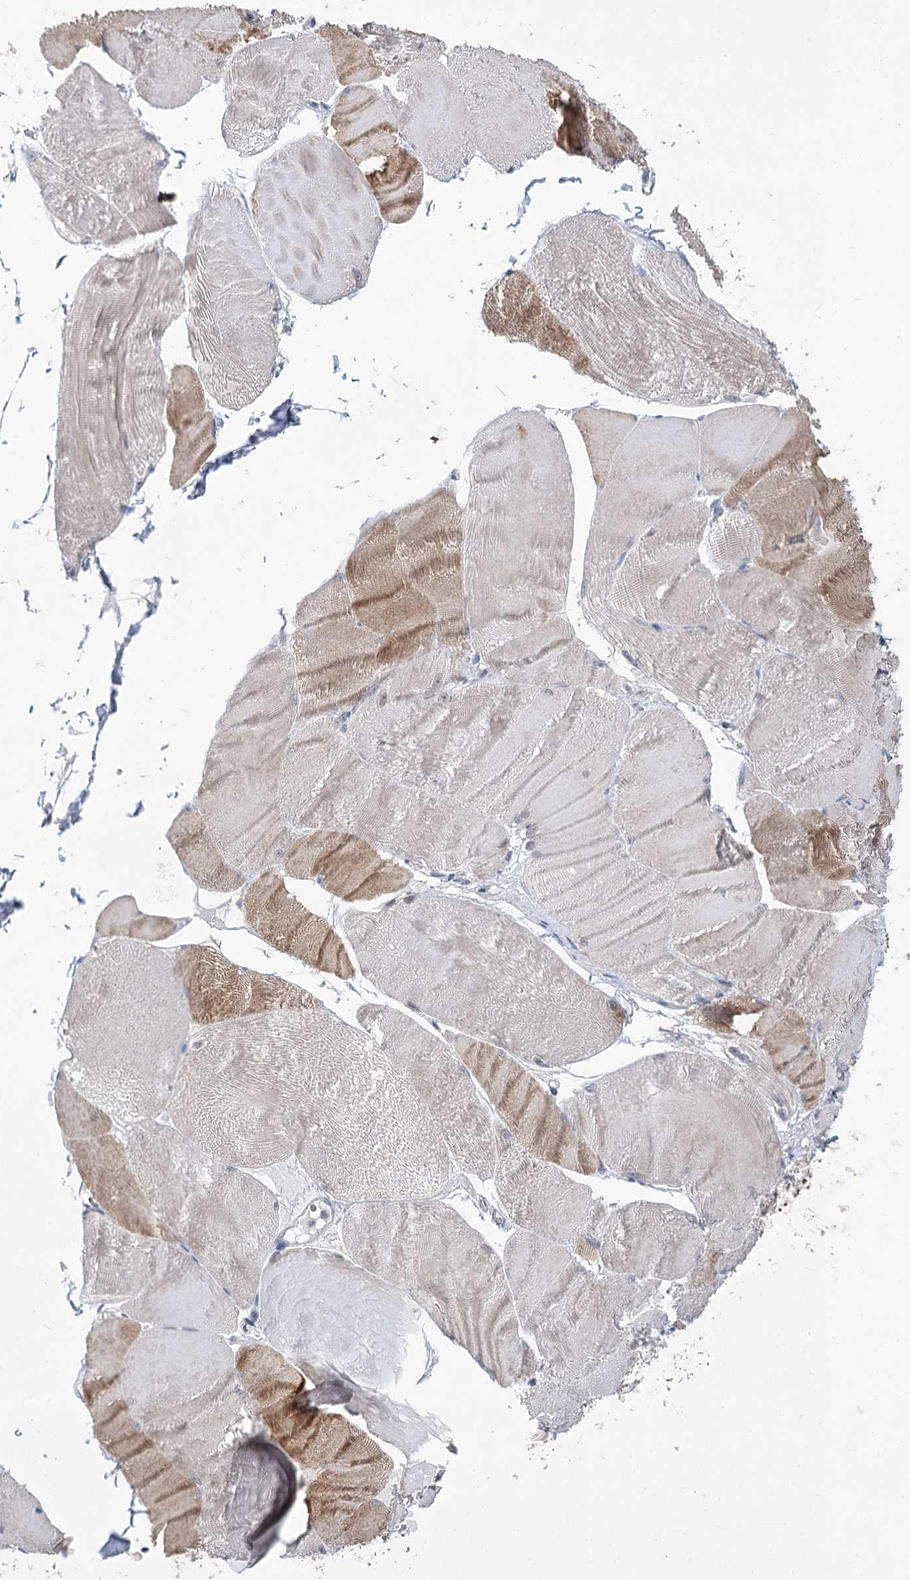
{"staining": {"intensity": "moderate", "quantity": "<25%", "location": "cytoplasmic/membranous"}, "tissue": "skeletal muscle", "cell_type": "Myocytes", "image_type": "normal", "snomed": [{"axis": "morphology", "description": "Normal tissue, NOS"}, {"axis": "morphology", "description": "Basal cell carcinoma"}, {"axis": "topography", "description": "Skeletal muscle"}], "caption": "Myocytes show low levels of moderate cytoplasmic/membranous expression in about <25% of cells in benign skeletal muscle. (Brightfield microscopy of DAB IHC at high magnification).", "gene": "PHYHIPL", "patient": {"sex": "female", "age": 64}}